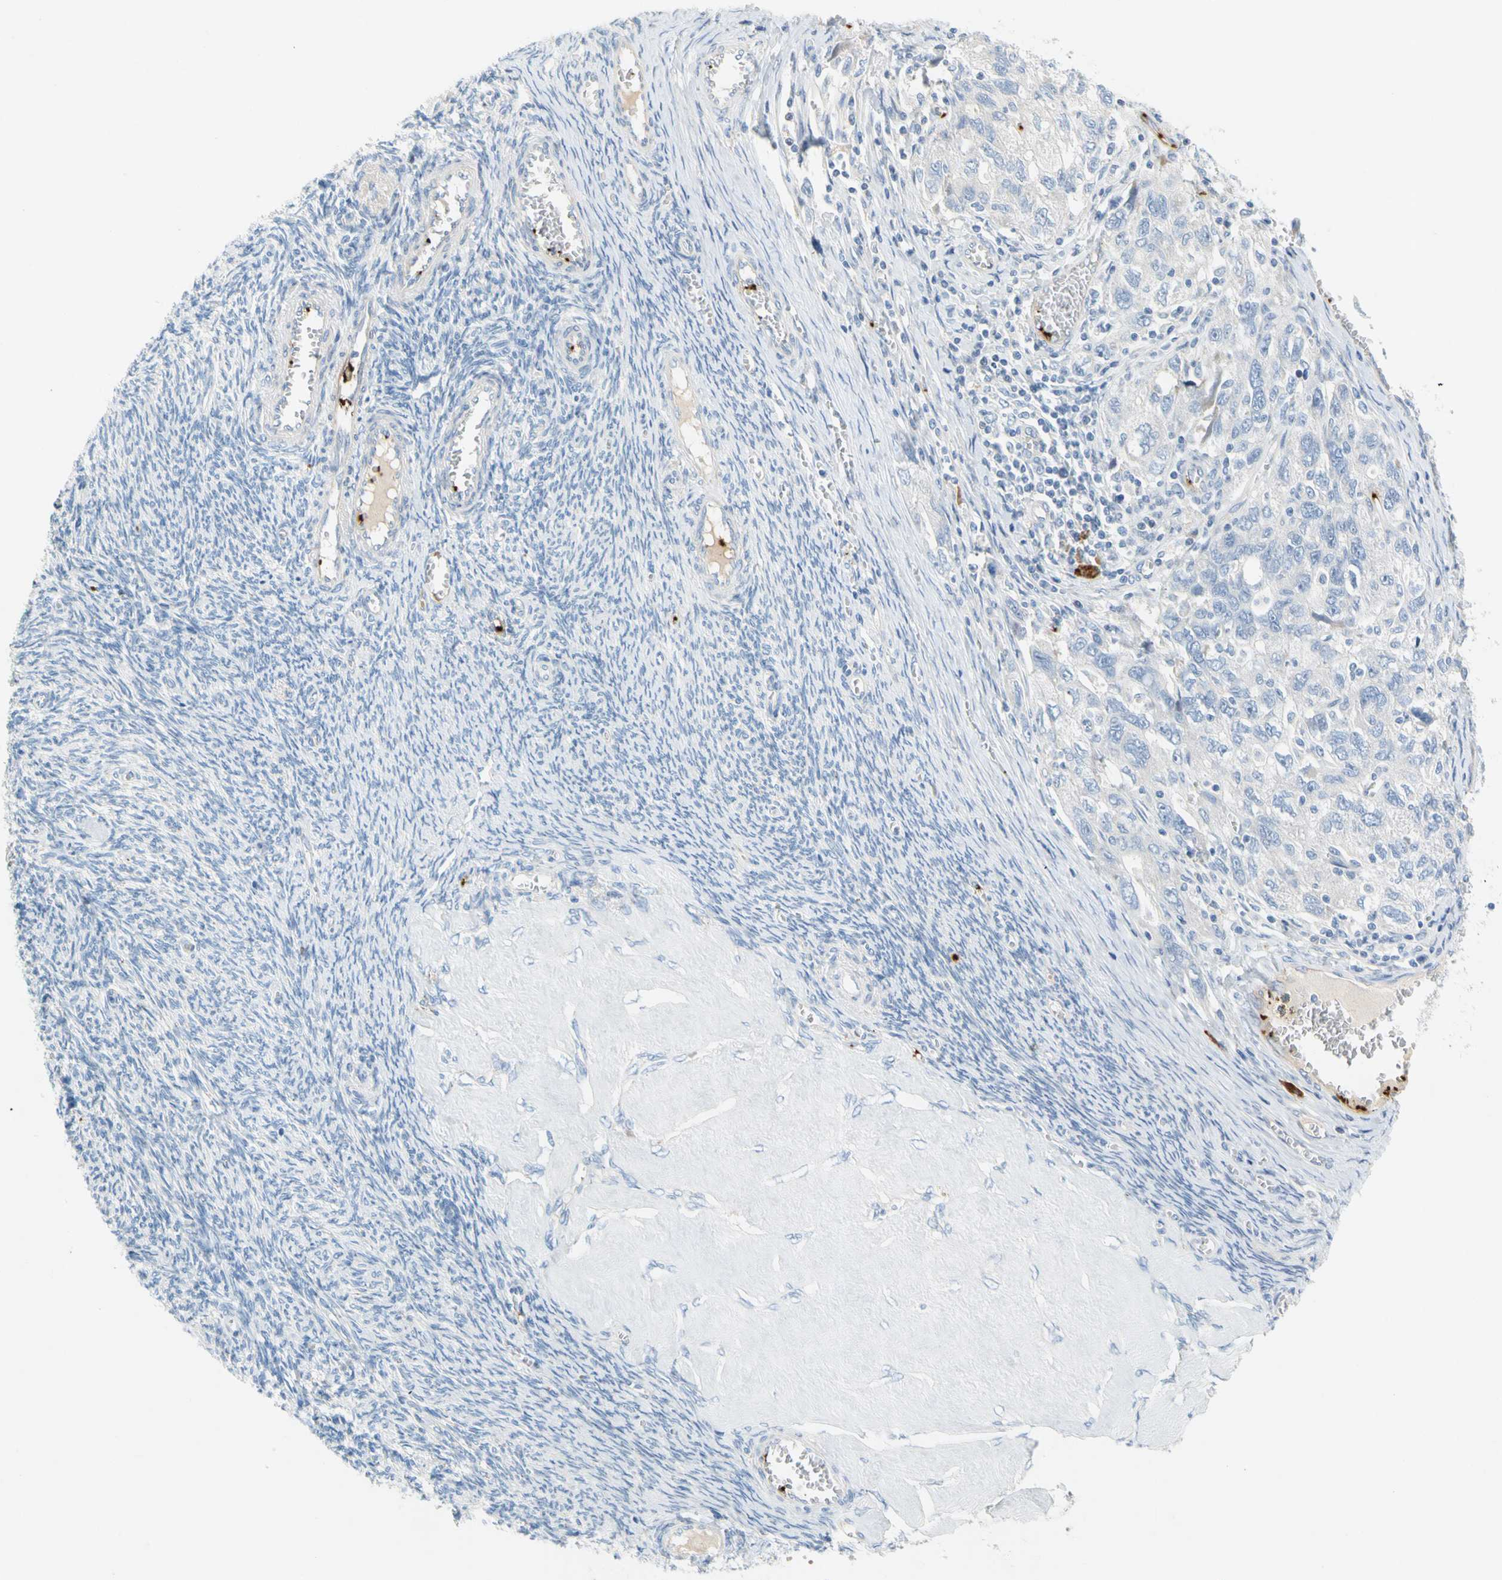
{"staining": {"intensity": "negative", "quantity": "none", "location": "none"}, "tissue": "ovarian cancer", "cell_type": "Tumor cells", "image_type": "cancer", "snomed": [{"axis": "morphology", "description": "Carcinoma, NOS"}, {"axis": "morphology", "description": "Cystadenocarcinoma, serous, NOS"}, {"axis": "topography", "description": "Ovary"}], "caption": "Serous cystadenocarcinoma (ovarian) was stained to show a protein in brown. There is no significant staining in tumor cells. The staining was performed using DAB to visualize the protein expression in brown, while the nuclei were stained in blue with hematoxylin (Magnification: 20x).", "gene": "PPBP", "patient": {"sex": "female", "age": 69}}